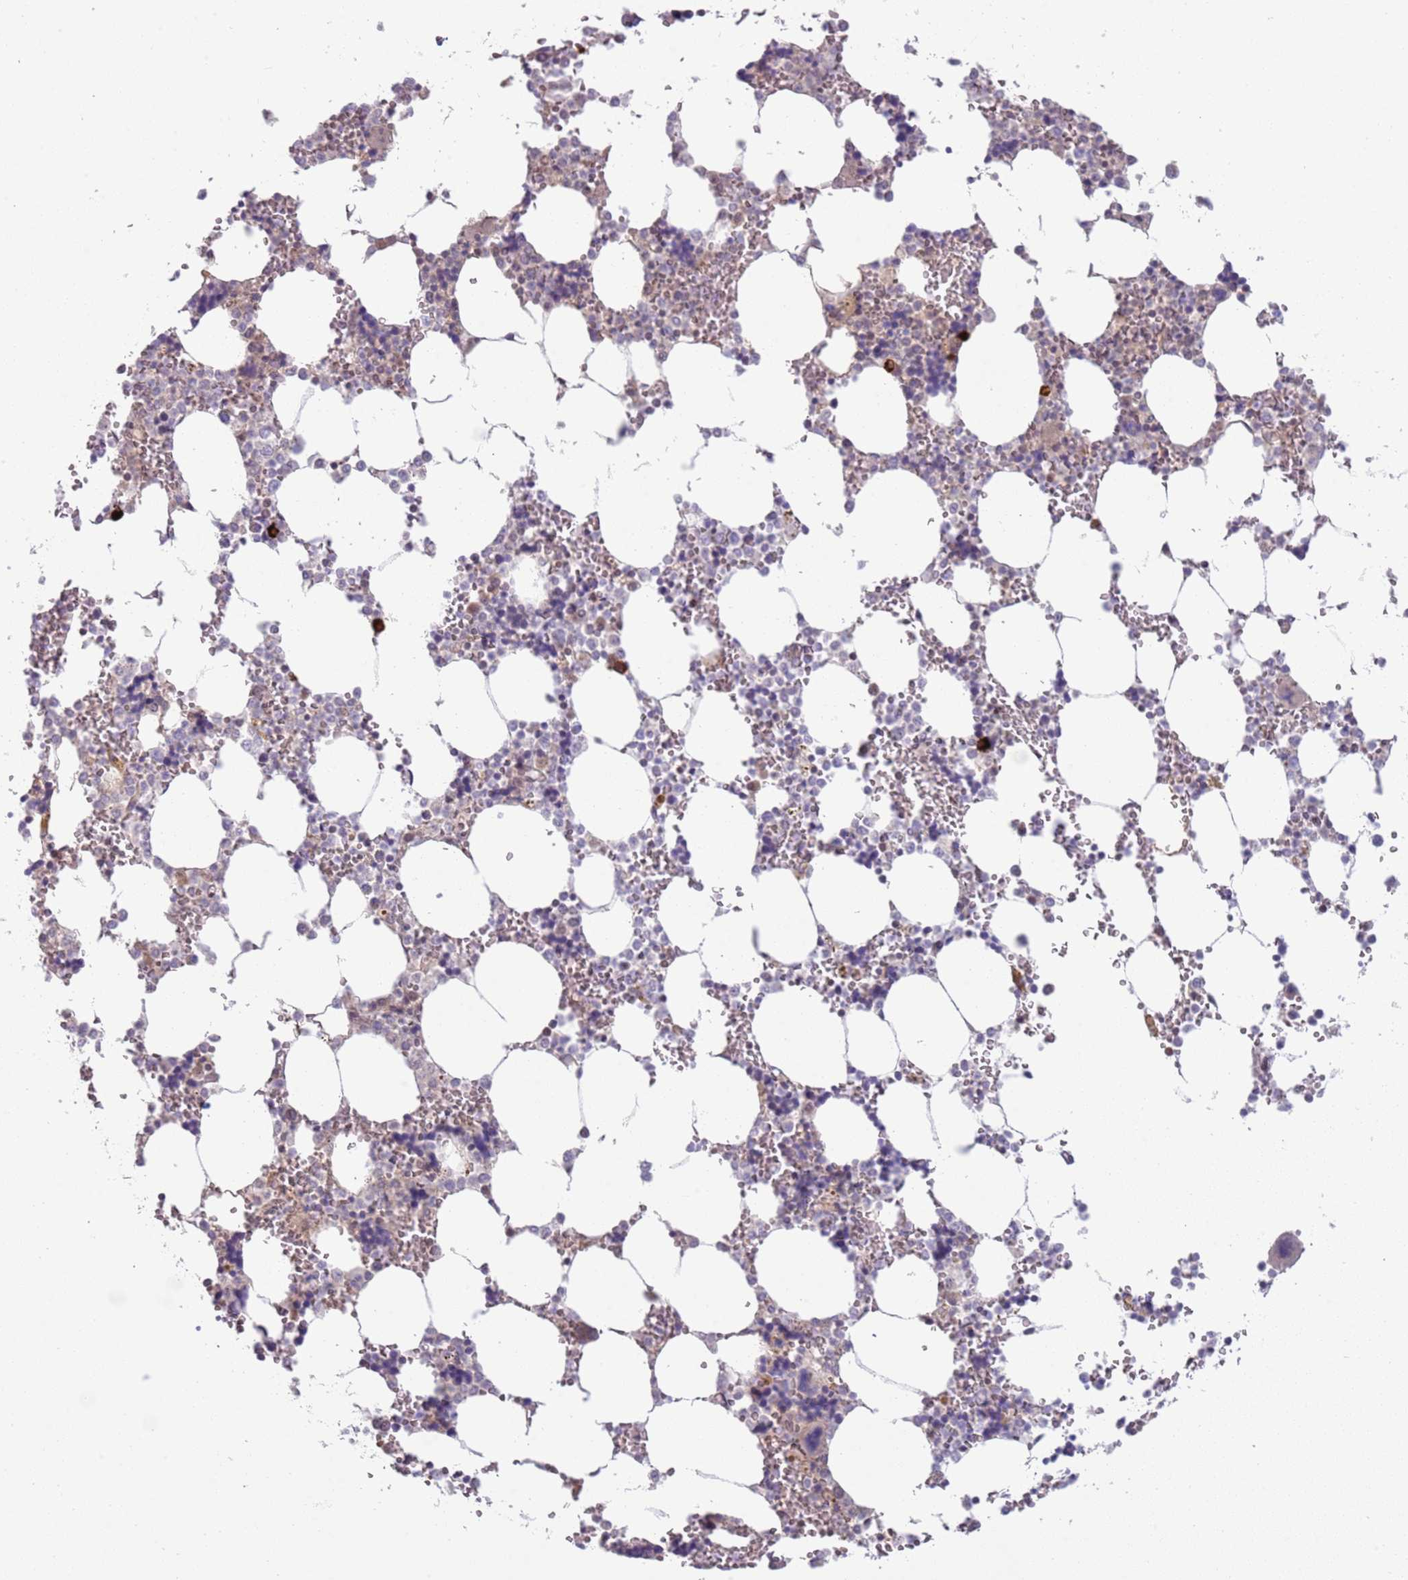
{"staining": {"intensity": "negative", "quantity": "none", "location": "none"}, "tissue": "bone marrow", "cell_type": "Hematopoietic cells", "image_type": "normal", "snomed": [{"axis": "morphology", "description": "Normal tissue, NOS"}, {"axis": "topography", "description": "Bone marrow"}], "caption": "Immunohistochemistry photomicrograph of normal bone marrow stained for a protein (brown), which shows no positivity in hematopoietic cells.", "gene": "TM2D1", "patient": {"sex": "male", "age": 64}}